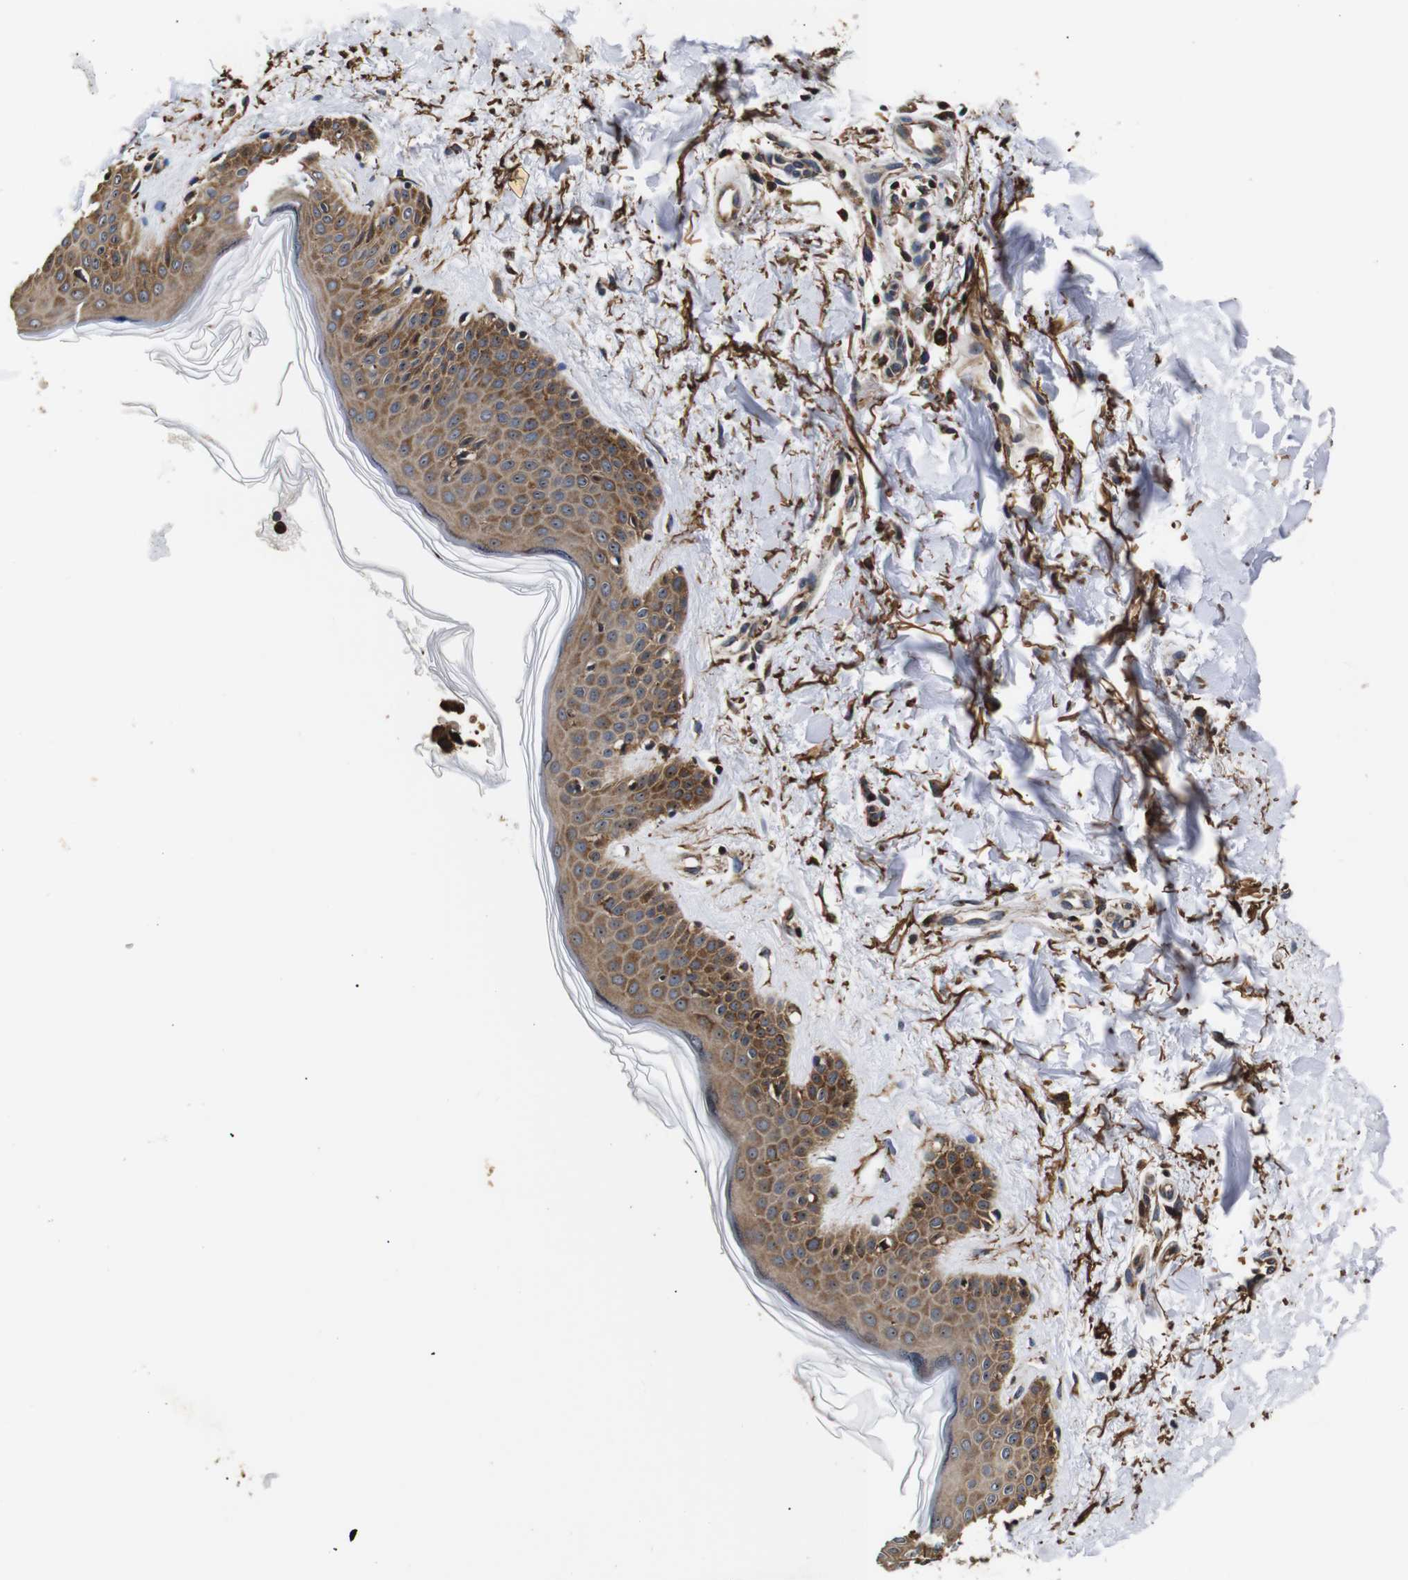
{"staining": {"intensity": "moderate", "quantity": ">75%", "location": "cytoplasmic/membranous"}, "tissue": "skin", "cell_type": "Fibroblasts", "image_type": "normal", "snomed": [{"axis": "morphology", "description": "Normal tissue, NOS"}, {"axis": "topography", "description": "Skin"}], "caption": "Brown immunohistochemical staining in benign skin demonstrates moderate cytoplasmic/membranous staining in approximately >75% of fibroblasts.", "gene": "HHIP", "patient": {"sex": "male", "age": 67}}